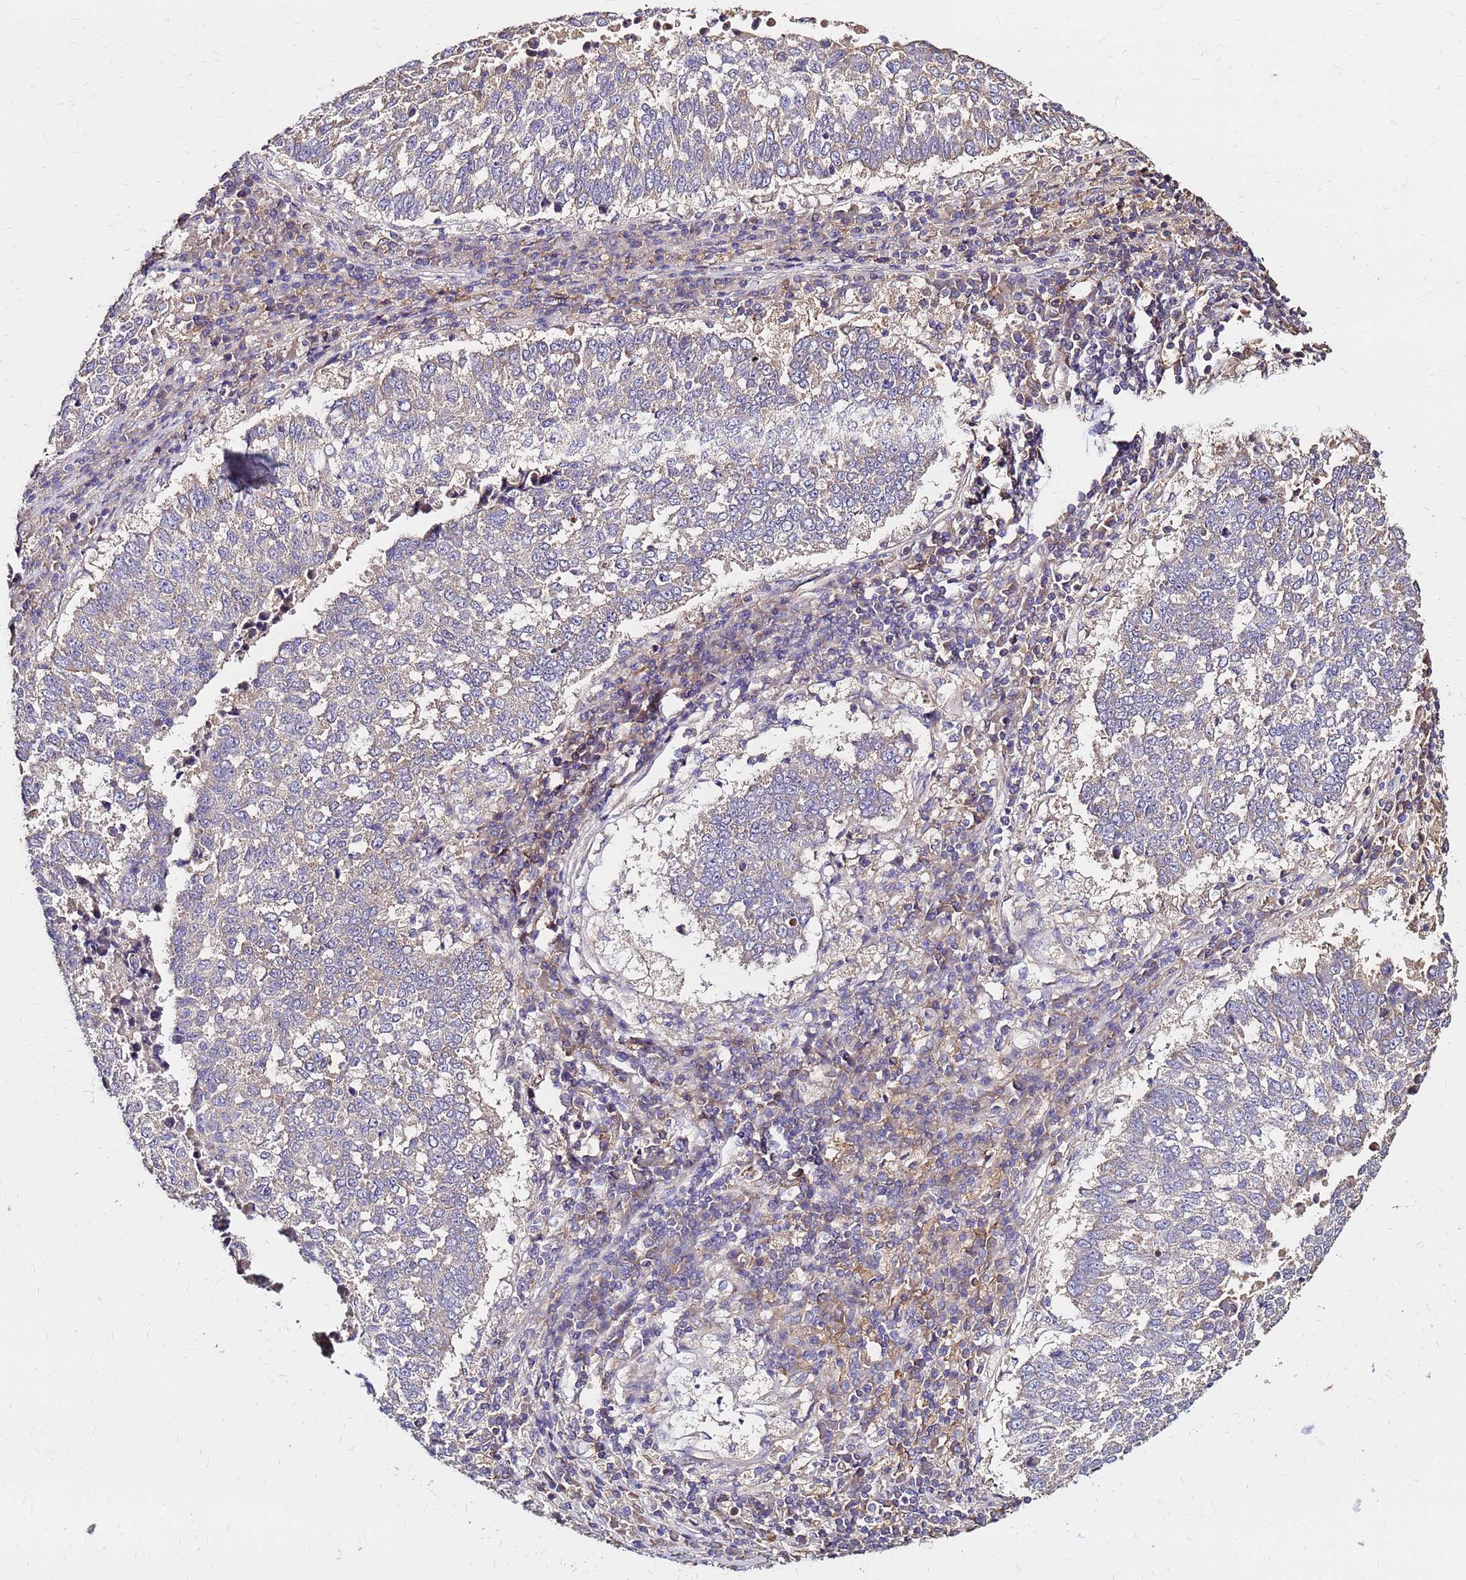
{"staining": {"intensity": "weak", "quantity": "<25%", "location": "cytoplasmic/membranous"}, "tissue": "lung cancer", "cell_type": "Tumor cells", "image_type": "cancer", "snomed": [{"axis": "morphology", "description": "Squamous cell carcinoma, NOS"}, {"axis": "topography", "description": "Lung"}], "caption": "Human lung squamous cell carcinoma stained for a protein using immunohistochemistry shows no staining in tumor cells.", "gene": "ARHGEF5", "patient": {"sex": "male", "age": 73}}